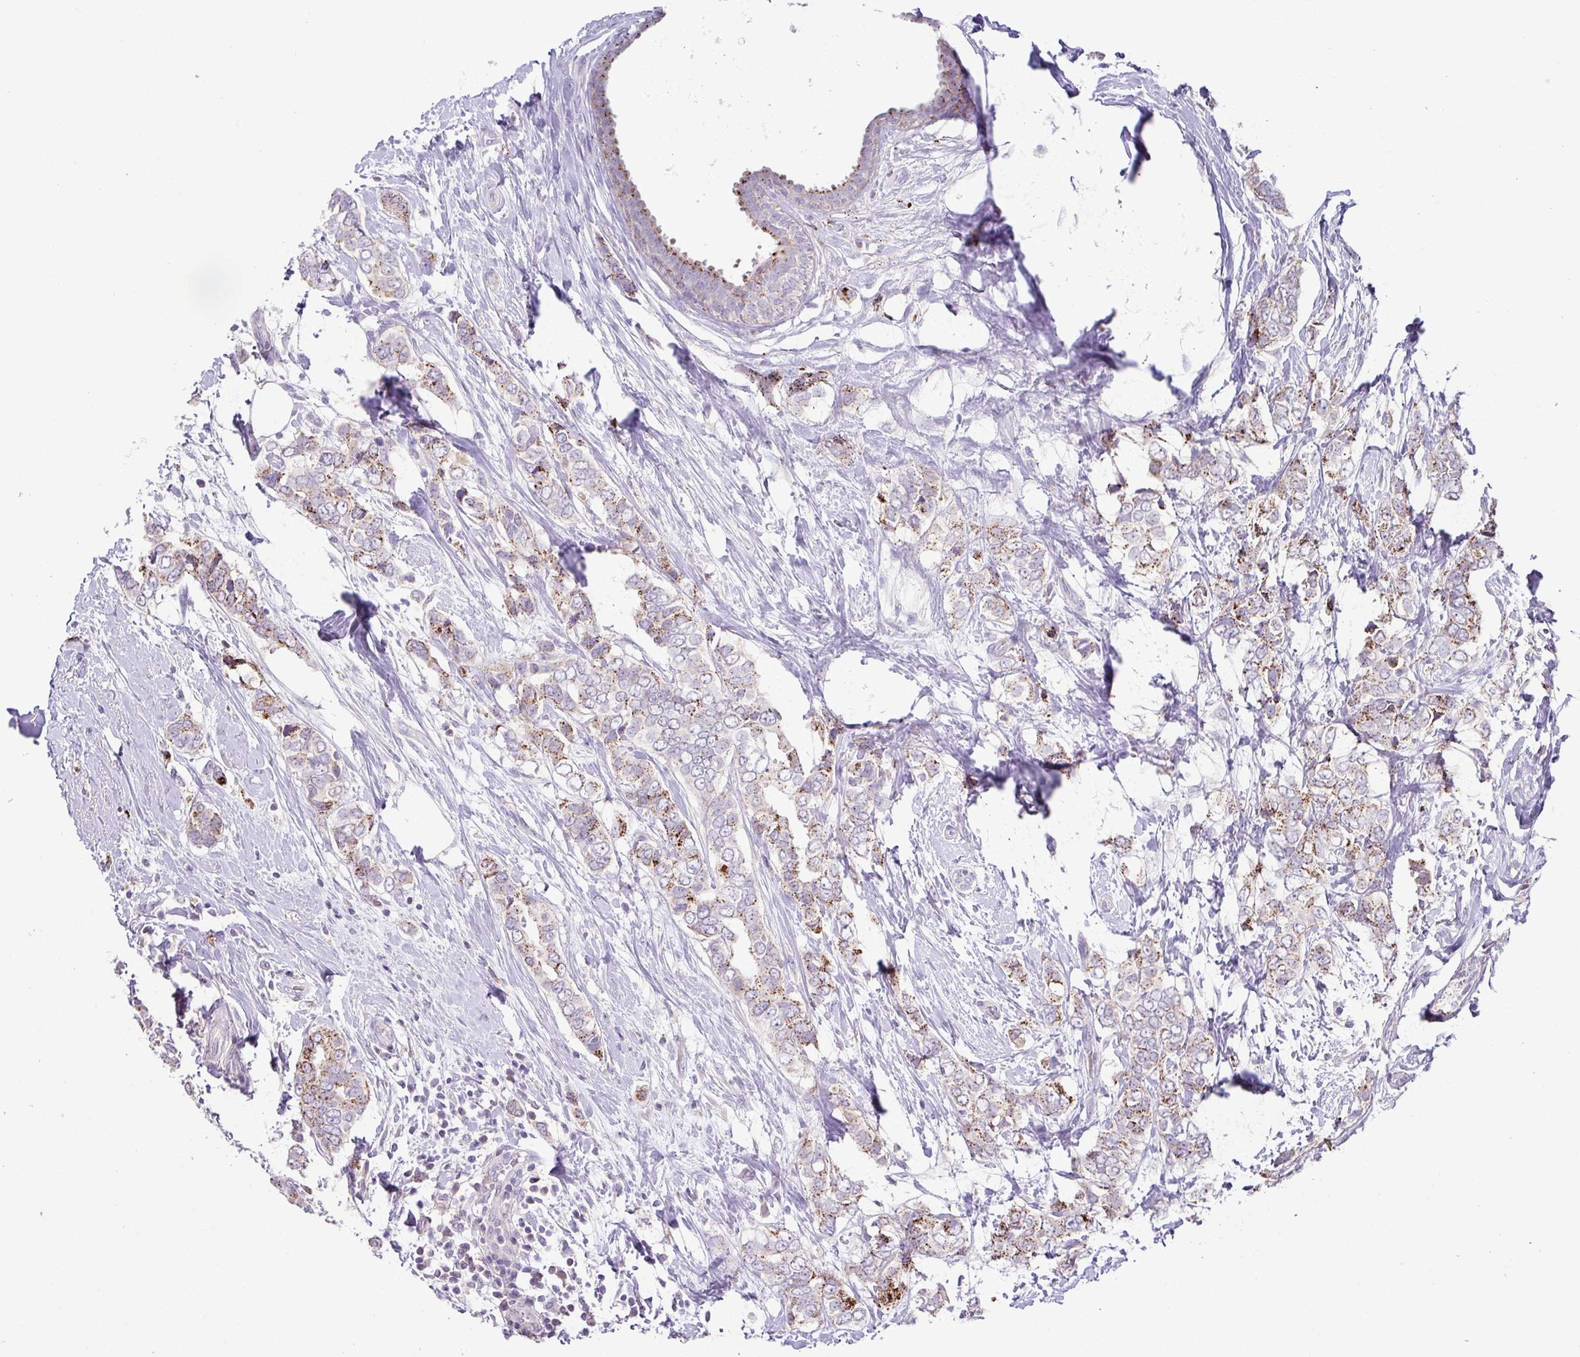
{"staining": {"intensity": "moderate", "quantity": "25%-75%", "location": "cytoplasmic/membranous"}, "tissue": "breast cancer", "cell_type": "Tumor cells", "image_type": "cancer", "snomed": [{"axis": "morphology", "description": "Lobular carcinoma"}, {"axis": "topography", "description": "Breast"}], "caption": "The immunohistochemical stain shows moderate cytoplasmic/membranous expression in tumor cells of lobular carcinoma (breast) tissue.", "gene": "PLEKHH3", "patient": {"sex": "female", "age": 51}}